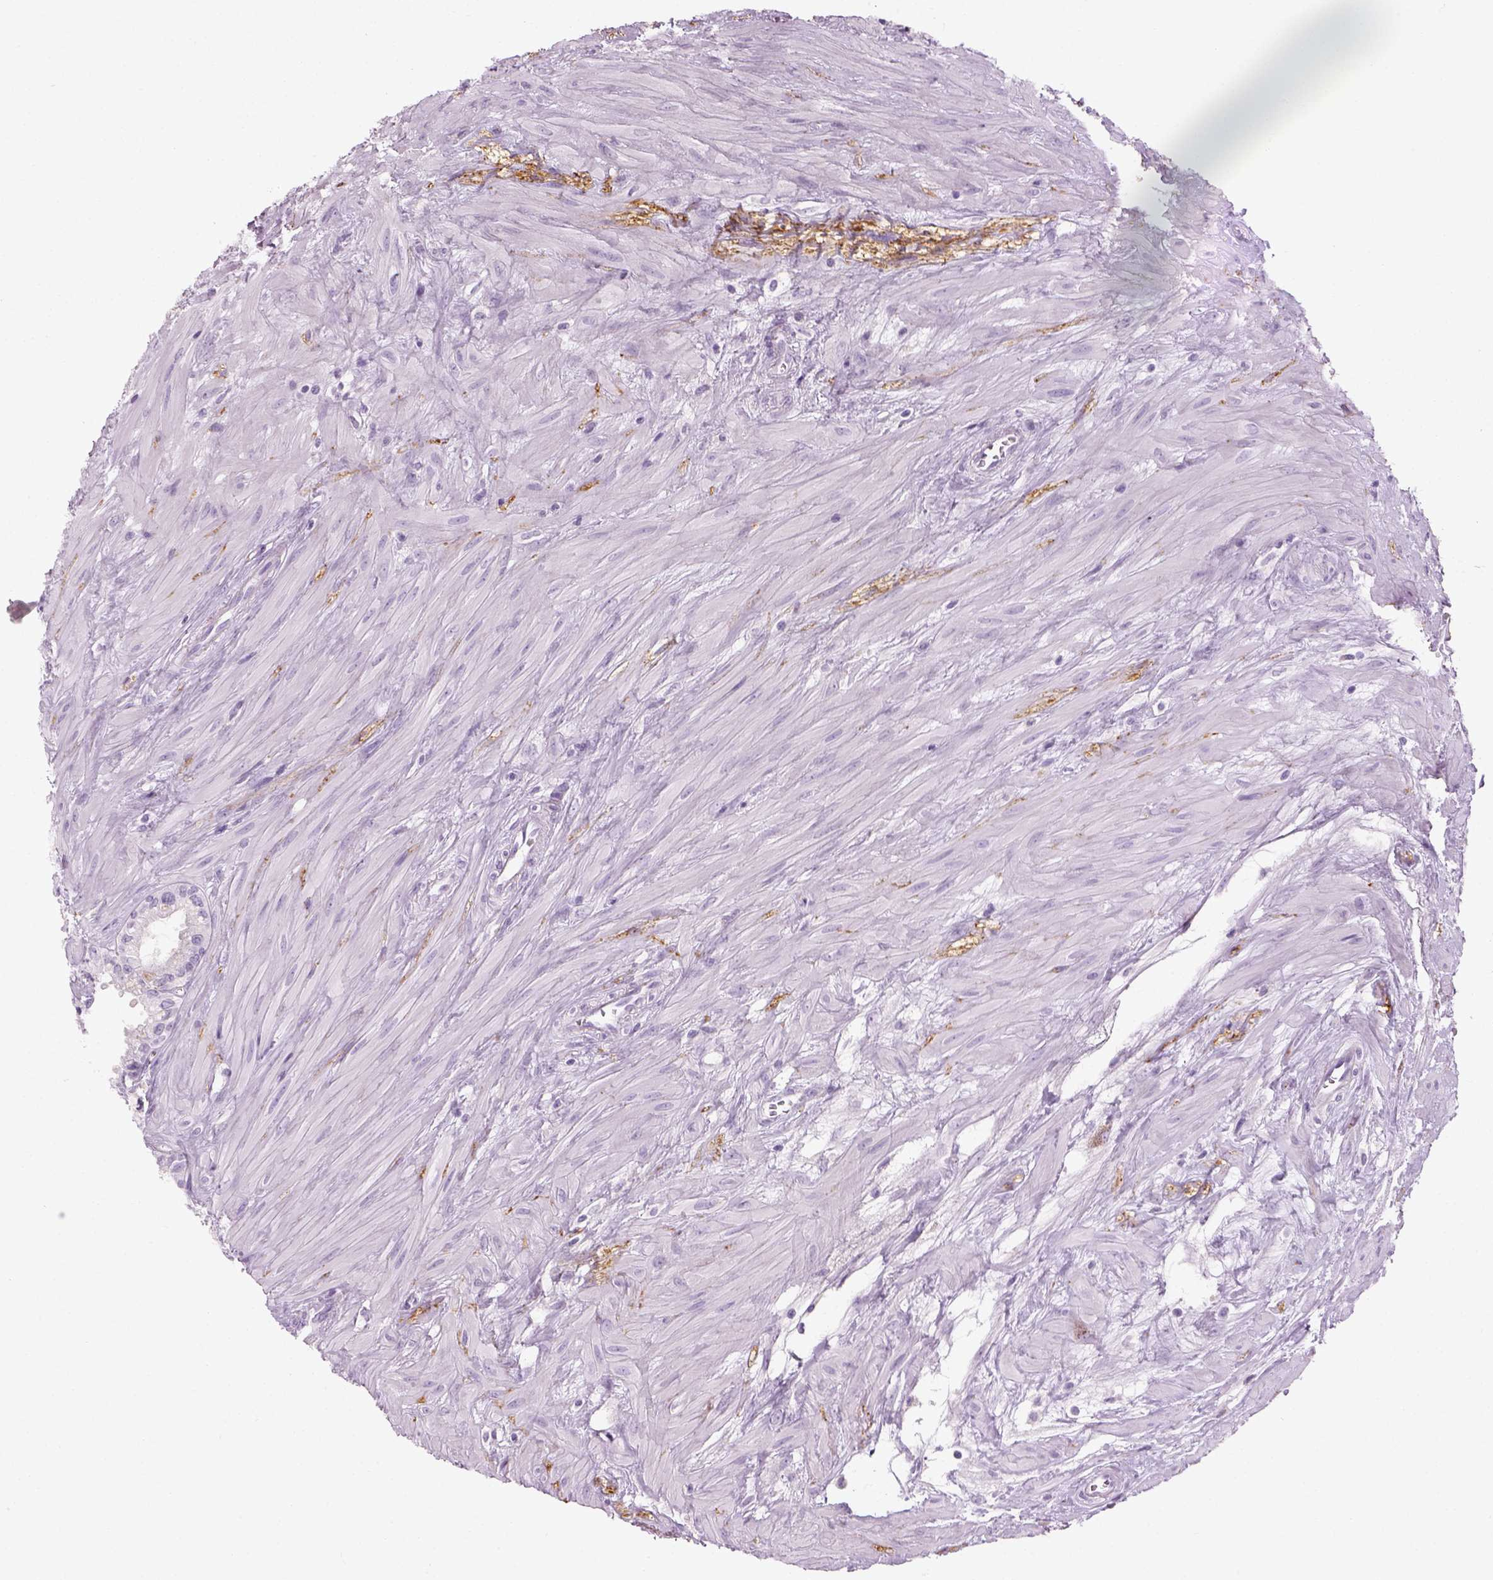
{"staining": {"intensity": "negative", "quantity": "none", "location": "none"}, "tissue": "seminal vesicle", "cell_type": "Glandular cells", "image_type": "normal", "snomed": [{"axis": "morphology", "description": "Normal tissue, NOS"}, {"axis": "morphology", "description": "Urothelial carcinoma, NOS"}, {"axis": "topography", "description": "Urinary bladder"}, {"axis": "topography", "description": "Seminal veicle"}], "caption": "DAB immunohistochemical staining of unremarkable human seminal vesicle reveals no significant expression in glandular cells.", "gene": "TH", "patient": {"sex": "male", "age": 76}}